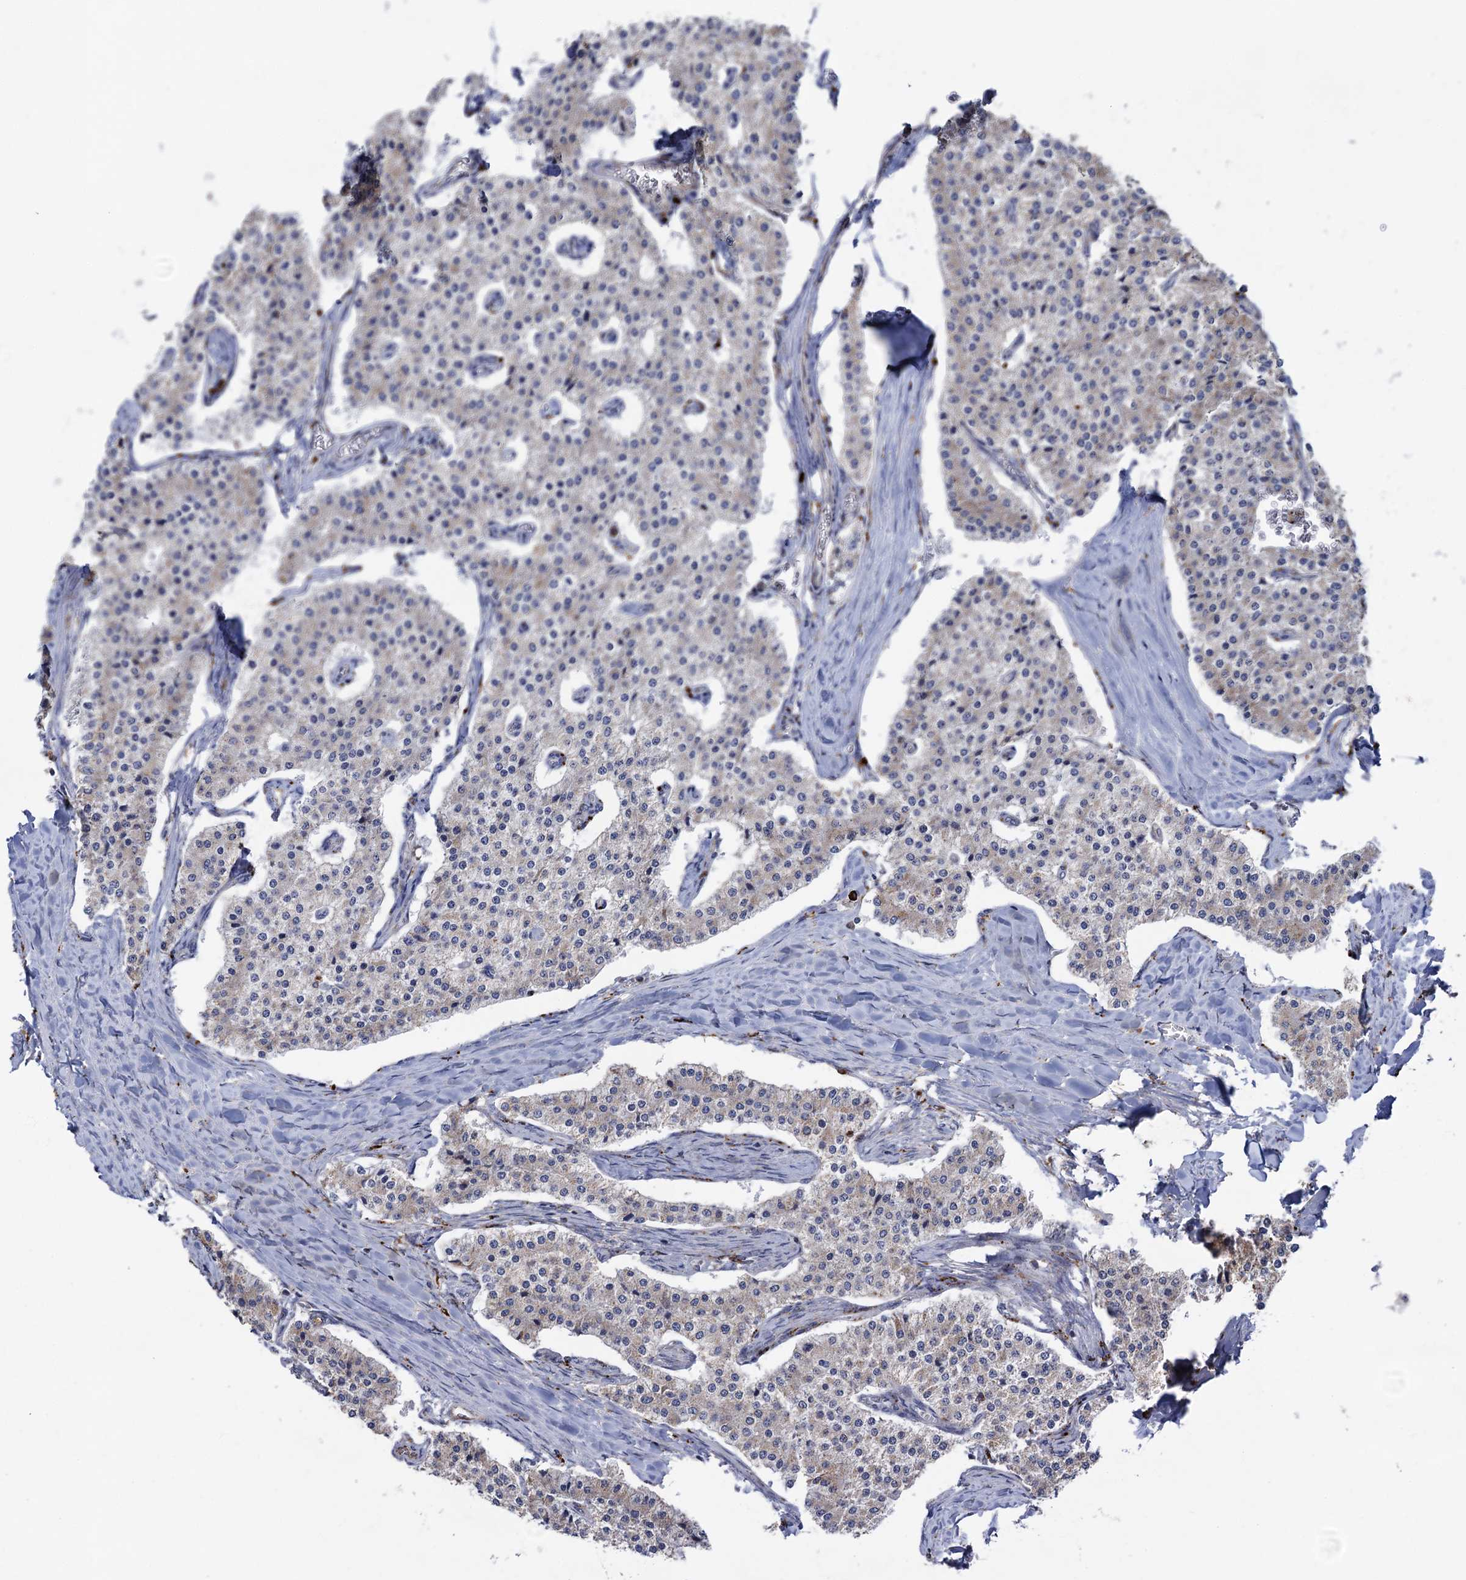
{"staining": {"intensity": "negative", "quantity": "none", "location": "none"}, "tissue": "carcinoid", "cell_type": "Tumor cells", "image_type": "cancer", "snomed": [{"axis": "morphology", "description": "Carcinoid, malignant, NOS"}, {"axis": "topography", "description": "Colon"}], "caption": "The micrograph displays no significant positivity in tumor cells of malignant carcinoid.", "gene": "ANKS3", "patient": {"sex": "female", "age": 52}}